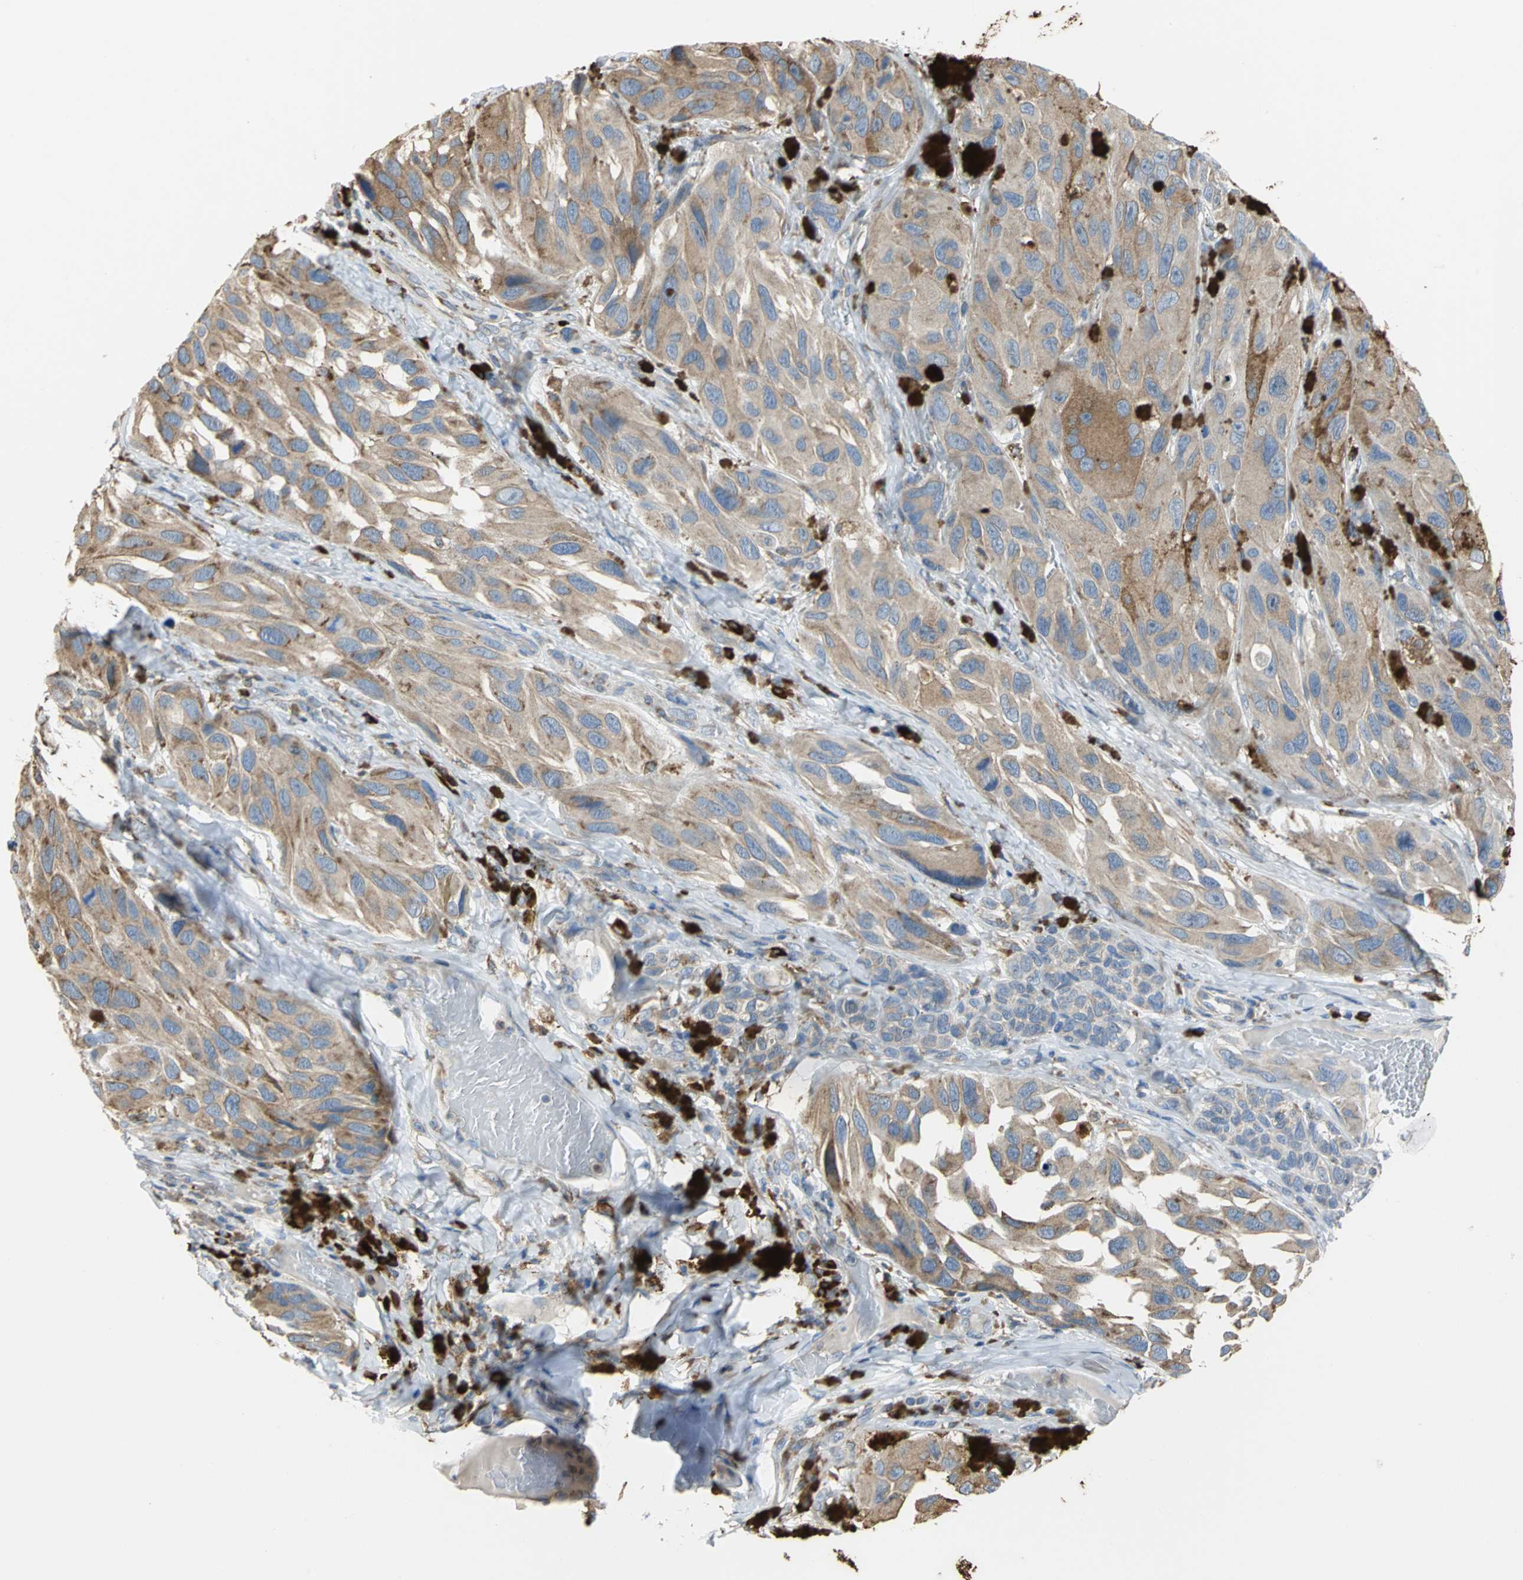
{"staining": {"intensity": "moderate", "quantity": ">75%", "location": "cytoplasmic/membranous"}, "tissue": "melanoma", "cell_type": "Tumor cells", "image_type": "cancer", "snomed": [{"axis": "morphology", "description": "Malignant melanoma, NOS"}, {"axis": "topography", "description": "Skin"}], "caption": "Malignant melanoma was stained to show a protein in brown. There is medium levels of moderate cytoplasmic/membranous positivity in approximately >75% of tumor cells. The staining was performed using DAB (3,3'-diaminobenzidine) to visualize the protein expression in brown, while the nuclei were stained in blue with hematoxylin (Magnification: 20x).", "gene": "SDF2L1", "patient": {"sex": "female", "age": 73}}